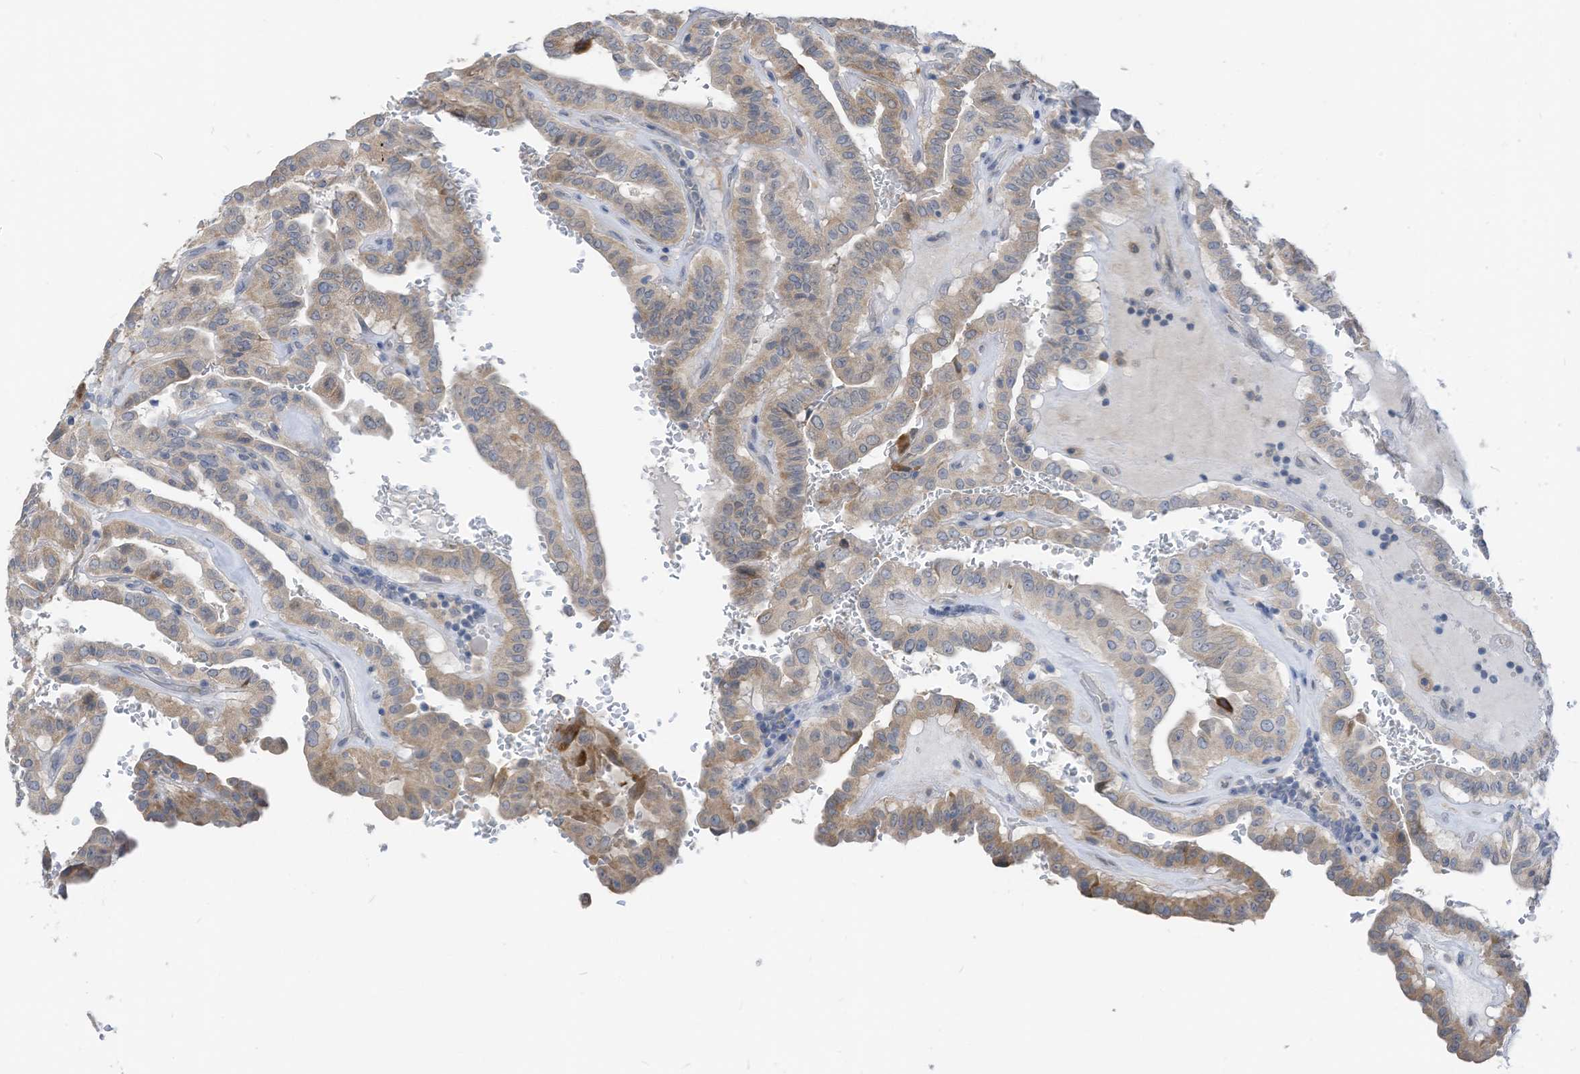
{"staining": {"intensity": "weak", "quantity": ">75%", "location": "cytoplasmic/membranous"}, "tissue": "thyroid cancer", "cell_type": "Tumor cells", "image_type": "cancer", "snomed": [{"axis": "morphology", "description": "Papillary adenocarcinoma, NOS"}, {"axis": "topography", "description": "Thyroid gland"}], "caption": "Immunohistochemical staining of thyroid cancer (papillary adenocarcinoma) displays weak cytoplasmic/membranous protein staining in about >75% of tumor cells.", "gene": "LDAH", "patient": {"sex": "male", "age": 77}}